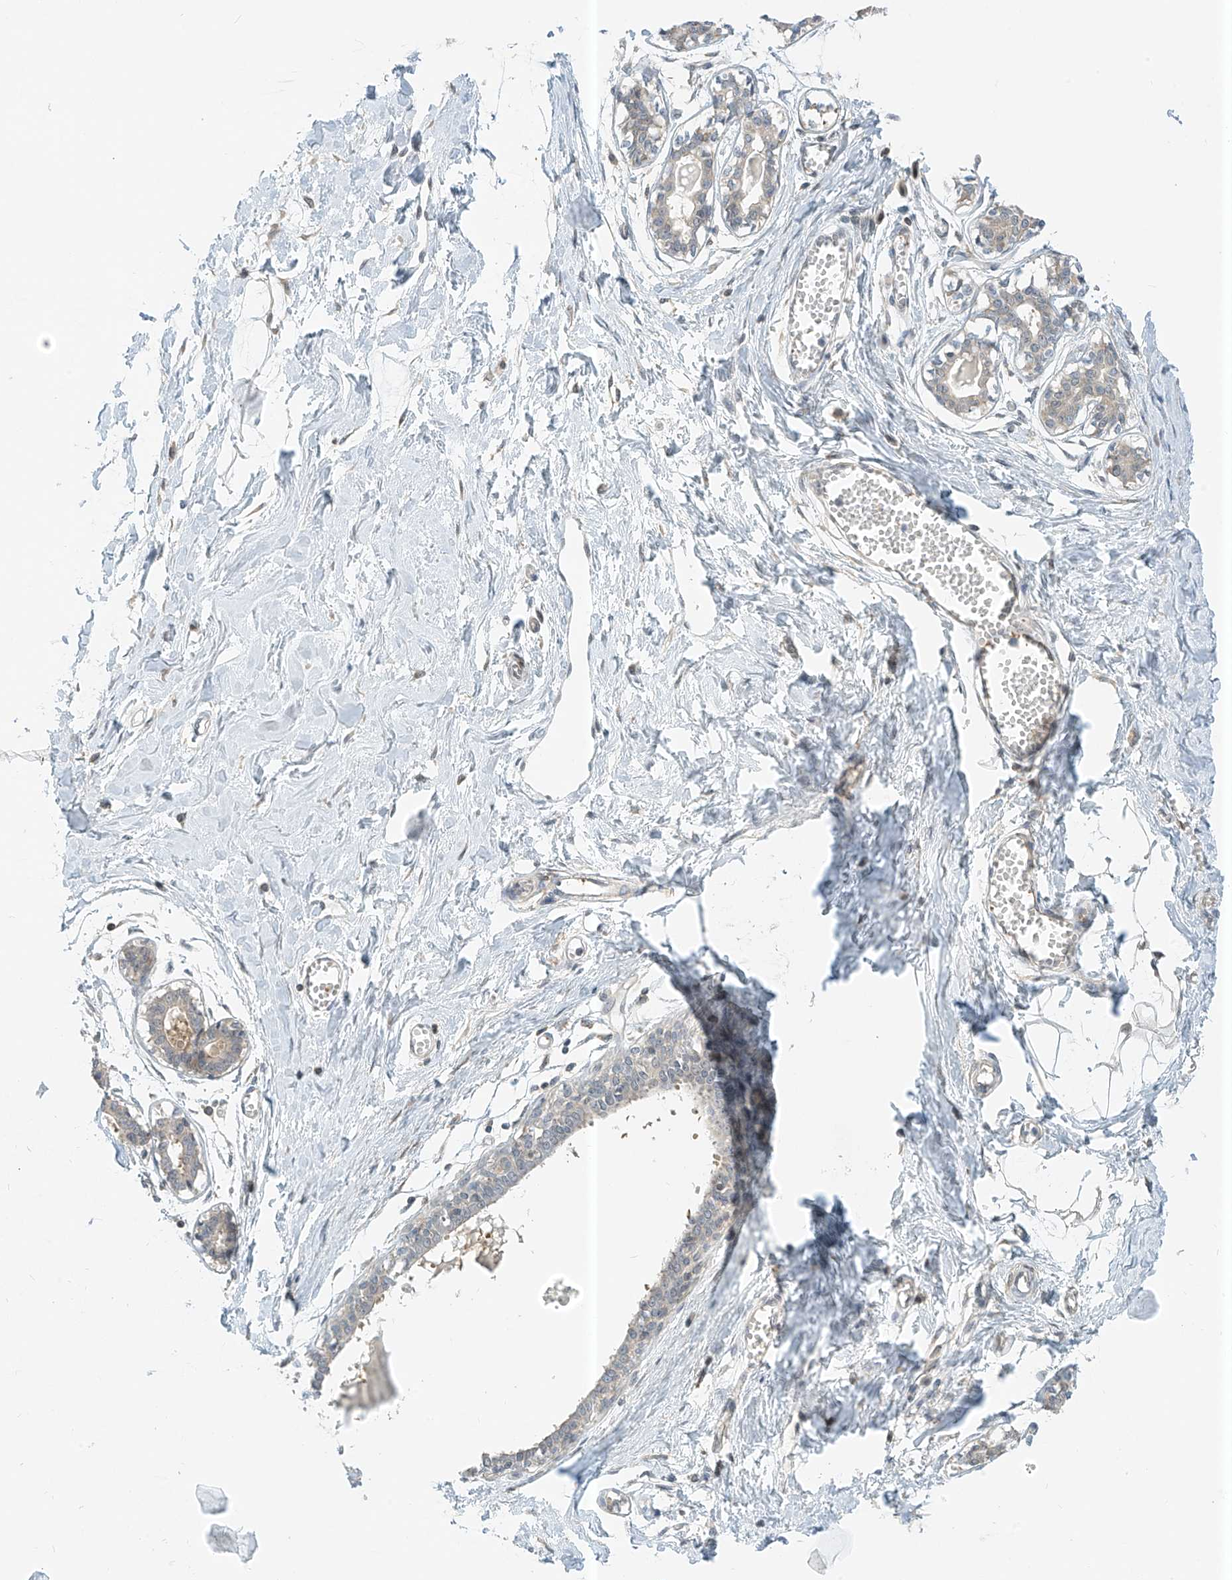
{"staining": {"intensity": "negative", "quantity": "none", "location": "none"}, "tissue": "breast", "cell_type": "Adipocytes", "image_type": "normal", "snomed": [{"axis": "morphology", "description": "Normal tissue, NOS"}, {"axis": "topography", "description": "Breast"}], "caption": "An image of human breast is negative for staining in adipocytes. The staining was performed using DAB (3,3'-diaminobenzidine) to visualize the protein expression in brown, while the nuclei were stained in blue with hematoxylin (Magnification: 20x).", "gene": "PPA2", "patient": {"sex": "female", "age": 27}}